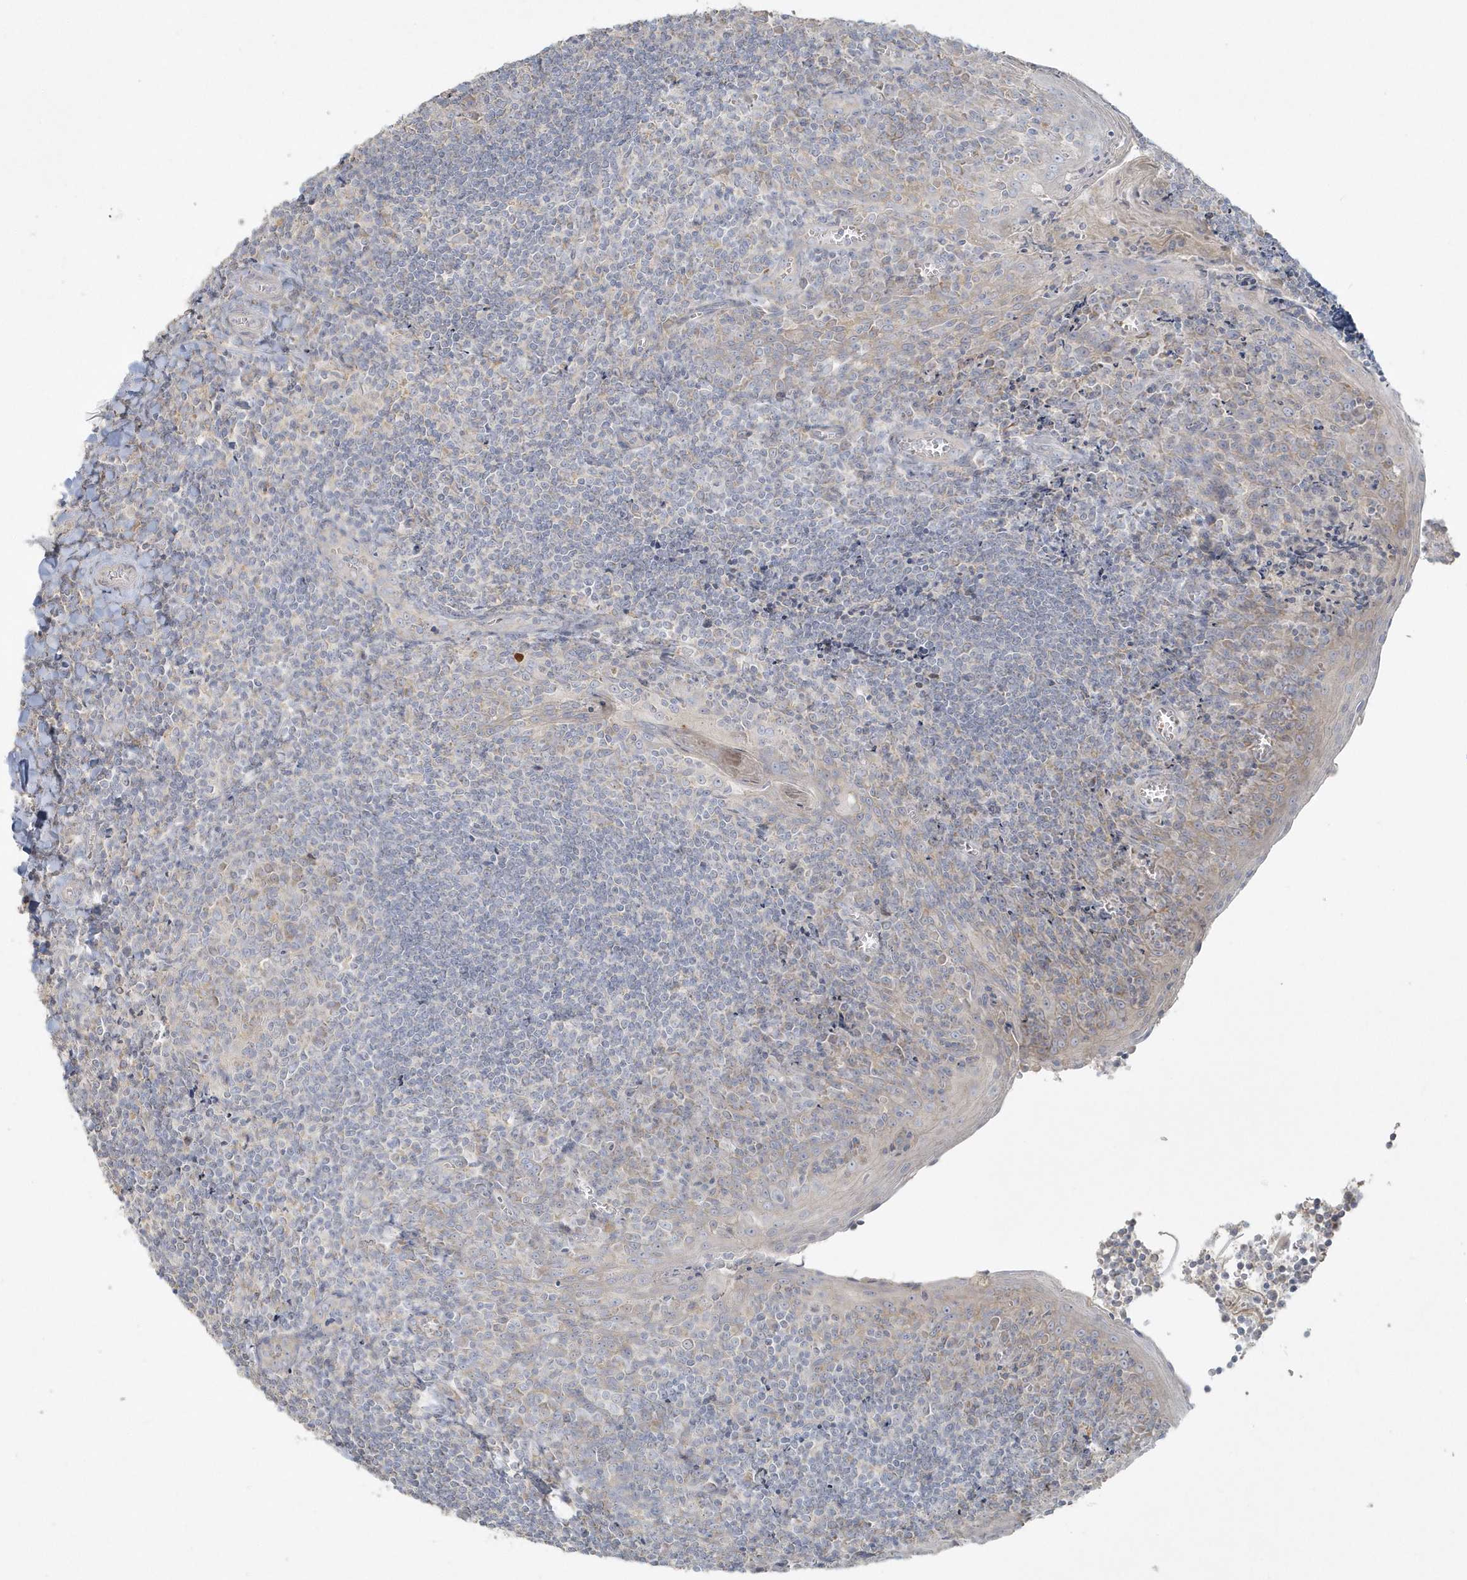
{"staining": {"intensity": "negative", "quantity": "none", "location": "none"}, "tissue": "tonsil", "cell_type": "Germinal center cells", "image_type": "normal", "snomed": [{"axis": "morphology", "description": "Normal tissue, NOS"}, {"axis": "topography", "description": "Tonsil"}], "caption": "This is a image of IHC staining of benign tonsil, which shows no positivity in germinal center cells.", "gene": "BLTP3A", "patient": {"sex": "male", "age": 27}}